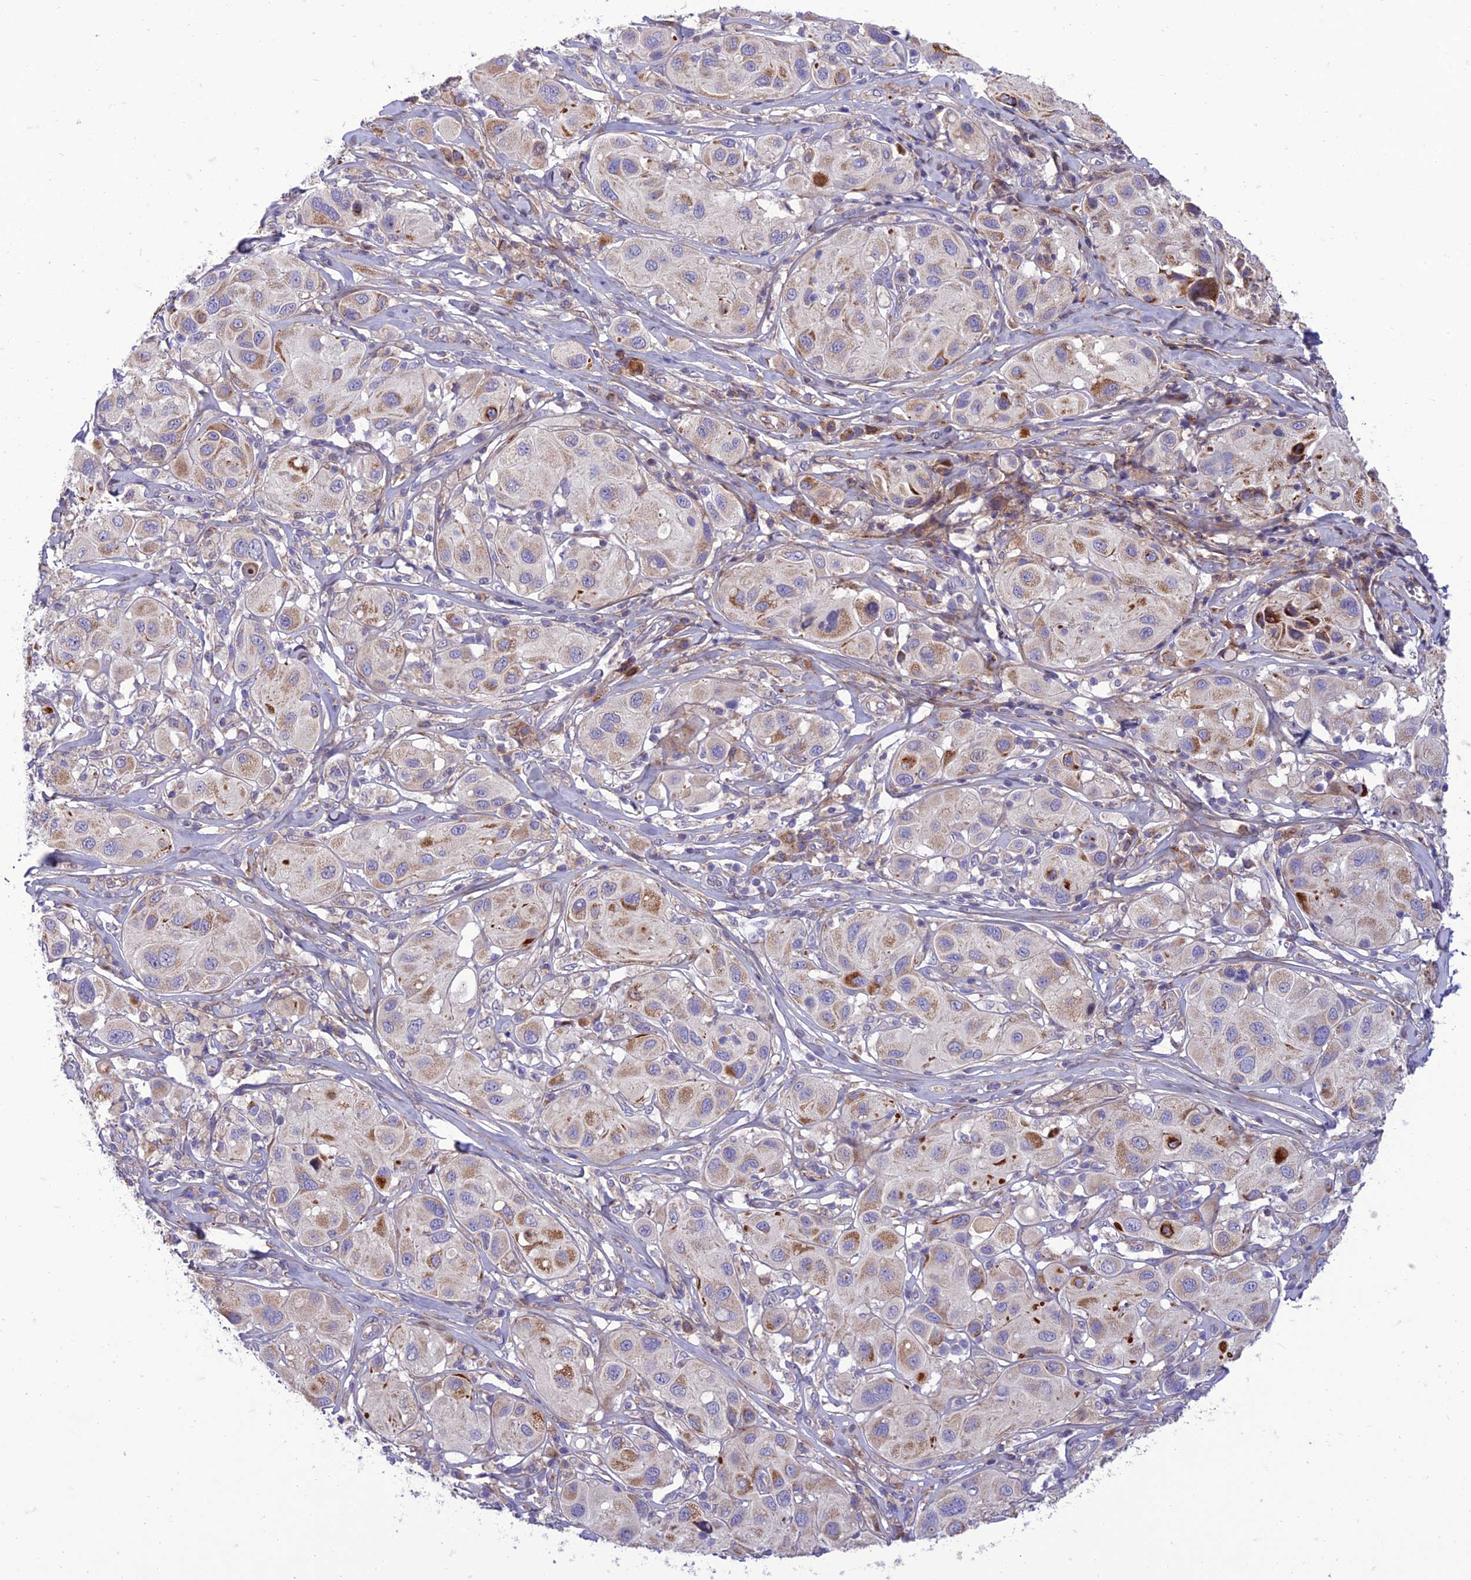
{"staining": {"intensity": "moderate", "quantity": "25%-75%", "location": "cytoplasmic/membranous"}, "tissue": "melanoma", "cell_type": "Tumor cells", "image_type": "cancer", "snomed": [{"axis": "morphology", "description": "Malignant melanoma, Metastatic site"}, {"axis": "topography", "description": "Skin"}], "caption": "Immunohistochemical staining of melanoma exhibits moderate cytoplasmic/membranous protein positivity in approximately 25%-75% of tumor cells.", "gene": "SEL1L3", "patient": {"sex": "male", "age": 41}}